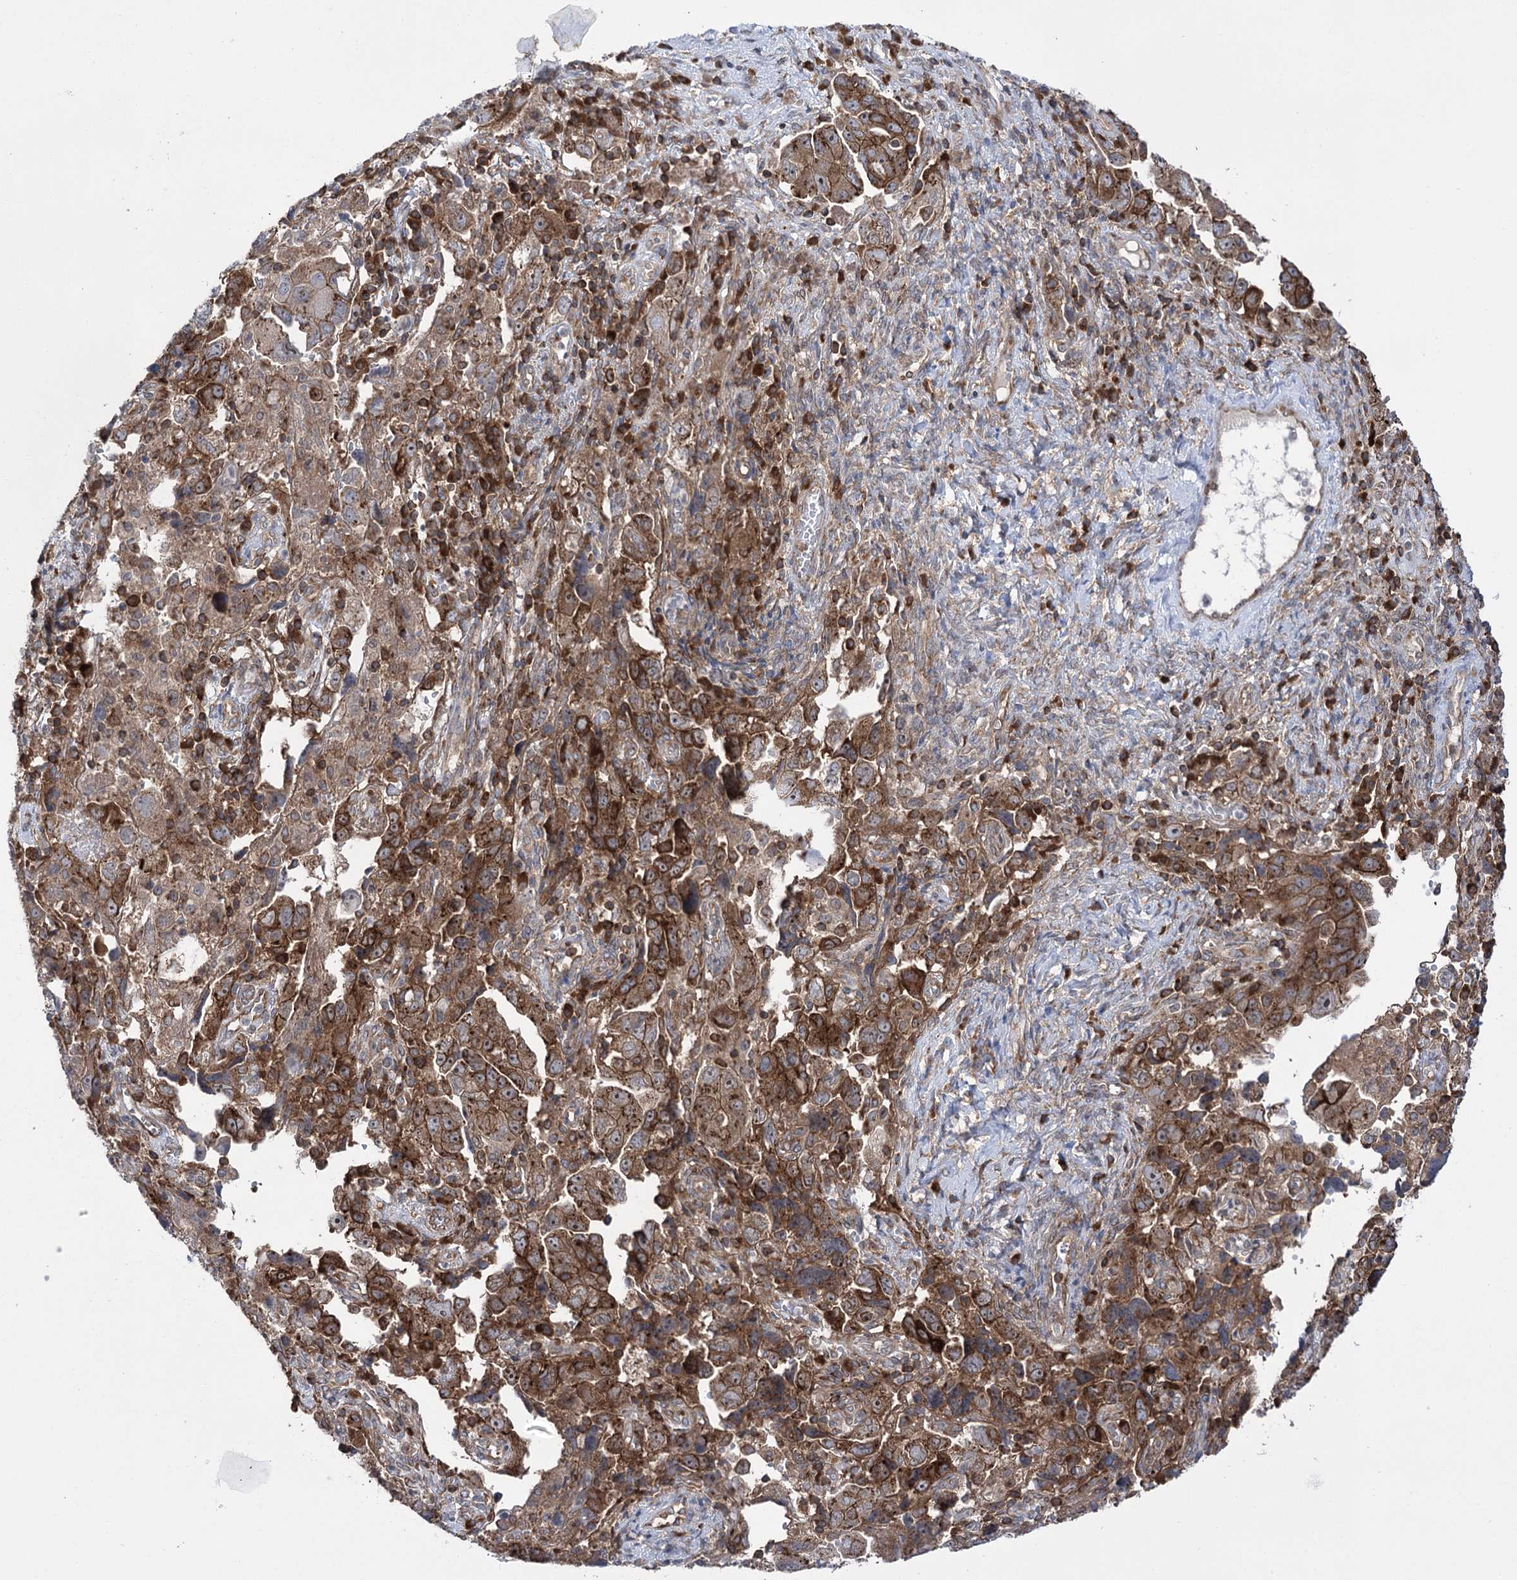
{"staining": {"intensity": "moderate", "quantity": ">75%", "location": "cytoplasmic/membranous"}, "tissue": "ovarian cancer", "cell_type": "Tumor cells", "image_type": "cancer", "snomed": [{"axis": "morphology", "description": "Carcinoma, NOS"}, {"axis": "morphology", "description": "Cystadenocarcinoma, serous, NOS"}, {"axis": "topography", "description": "Ovary"}], "caption": "Human carcinoma (ovarian) stained for a protein (brown) reveals moderate cytoplasmic/membranous positive positivity in about >75% of tumor cells.", "gene": "ZNF622", "patient": {"sex": "female", "age": 69}}